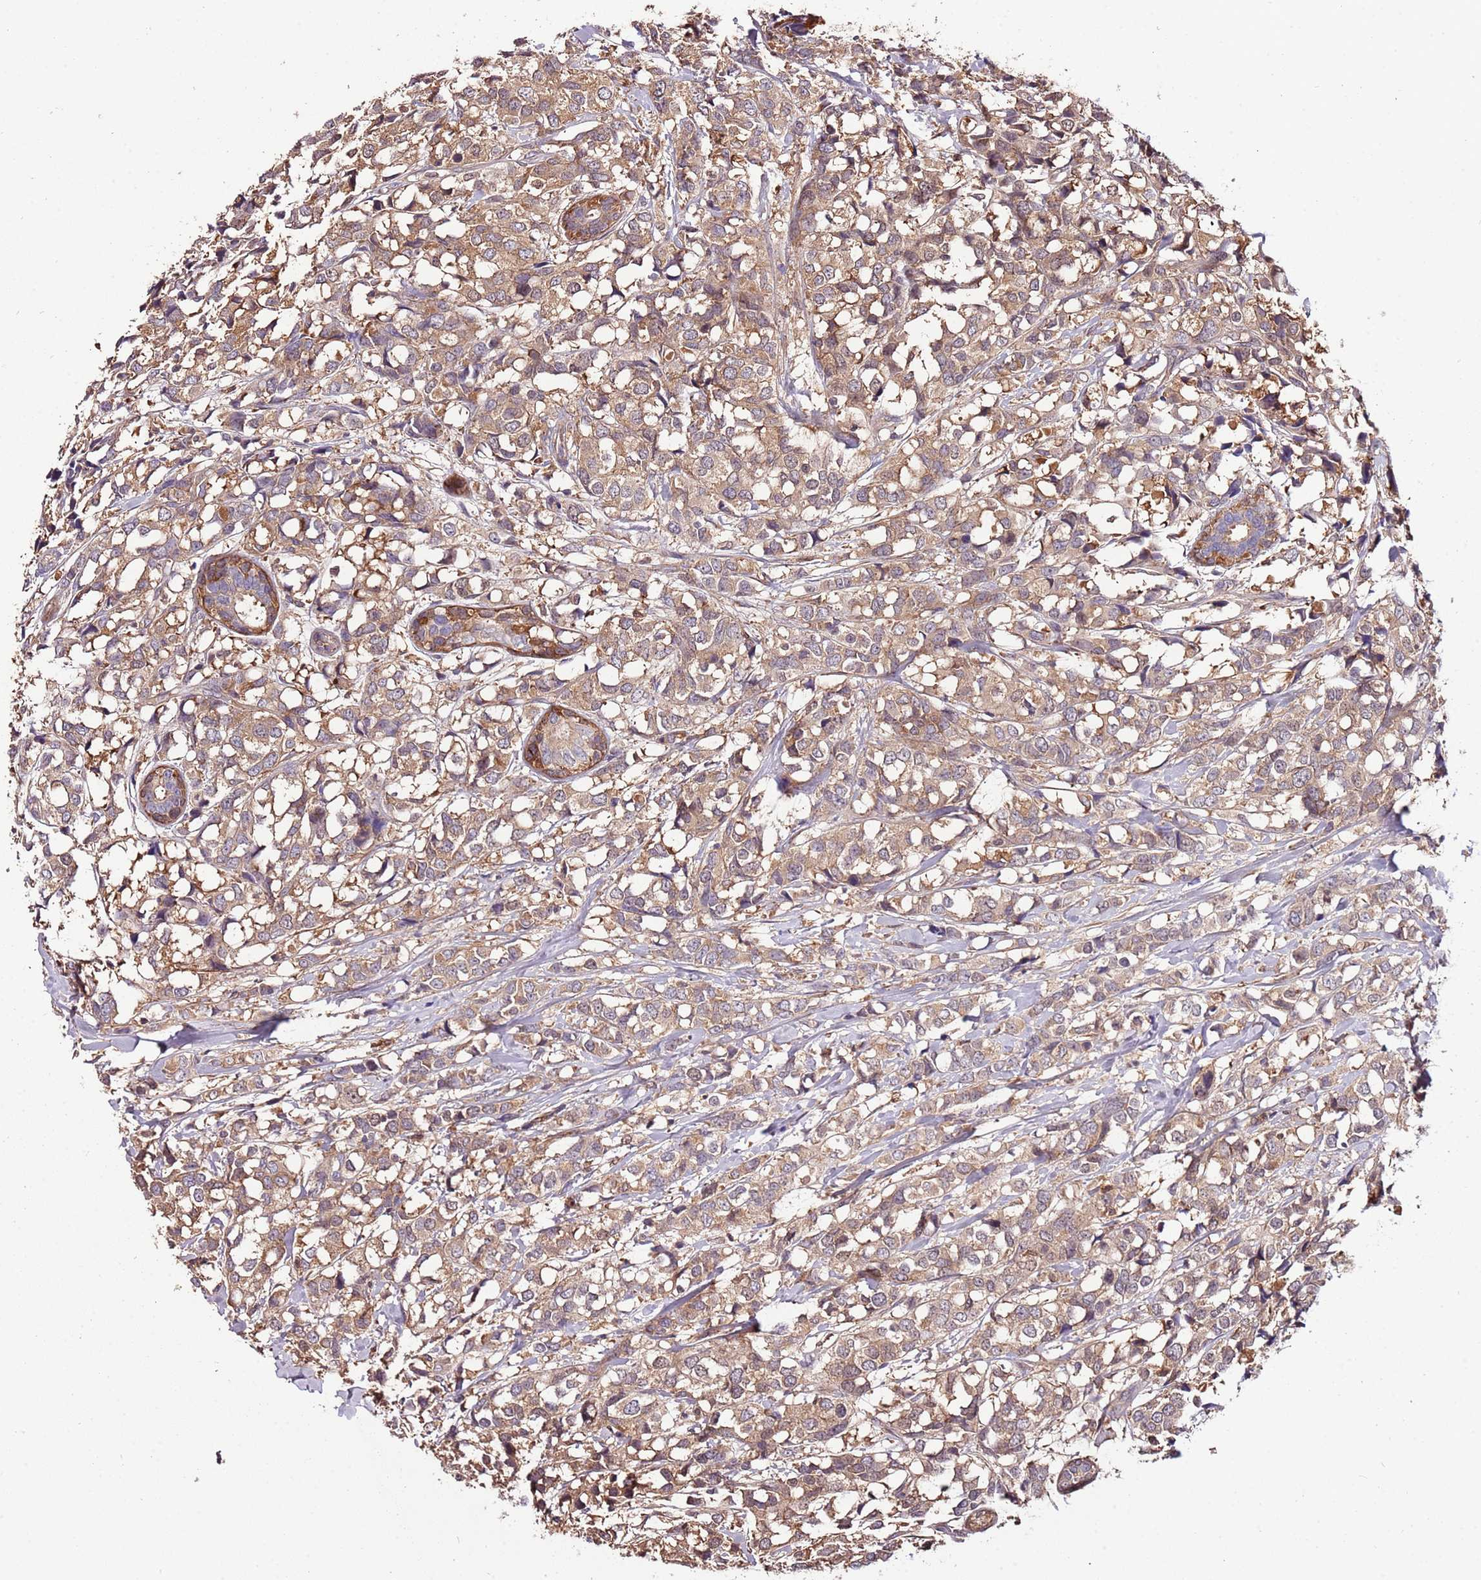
{"staining": {"intensity": "moderate", "quantity": ">75%", "location": "cytoplasmic/membranous"}, "tissue": "breast cancer", "cell_type": "Tumor cells", "image_type": "cancer", "snomed": [{"axis": "morphology", "description": "Lobular carcinoma"}, {"axis": "topography", "description": "Breast"}], "caption": "Protein positivity by immunohistochemistry exhibits moderate cytoplasmic/membranous staining in approximately >75% of tumor cells in breast cancer (lobular carcinoma).", "gene": "DENR", "patient": {"sex": "female", "age": 59}}